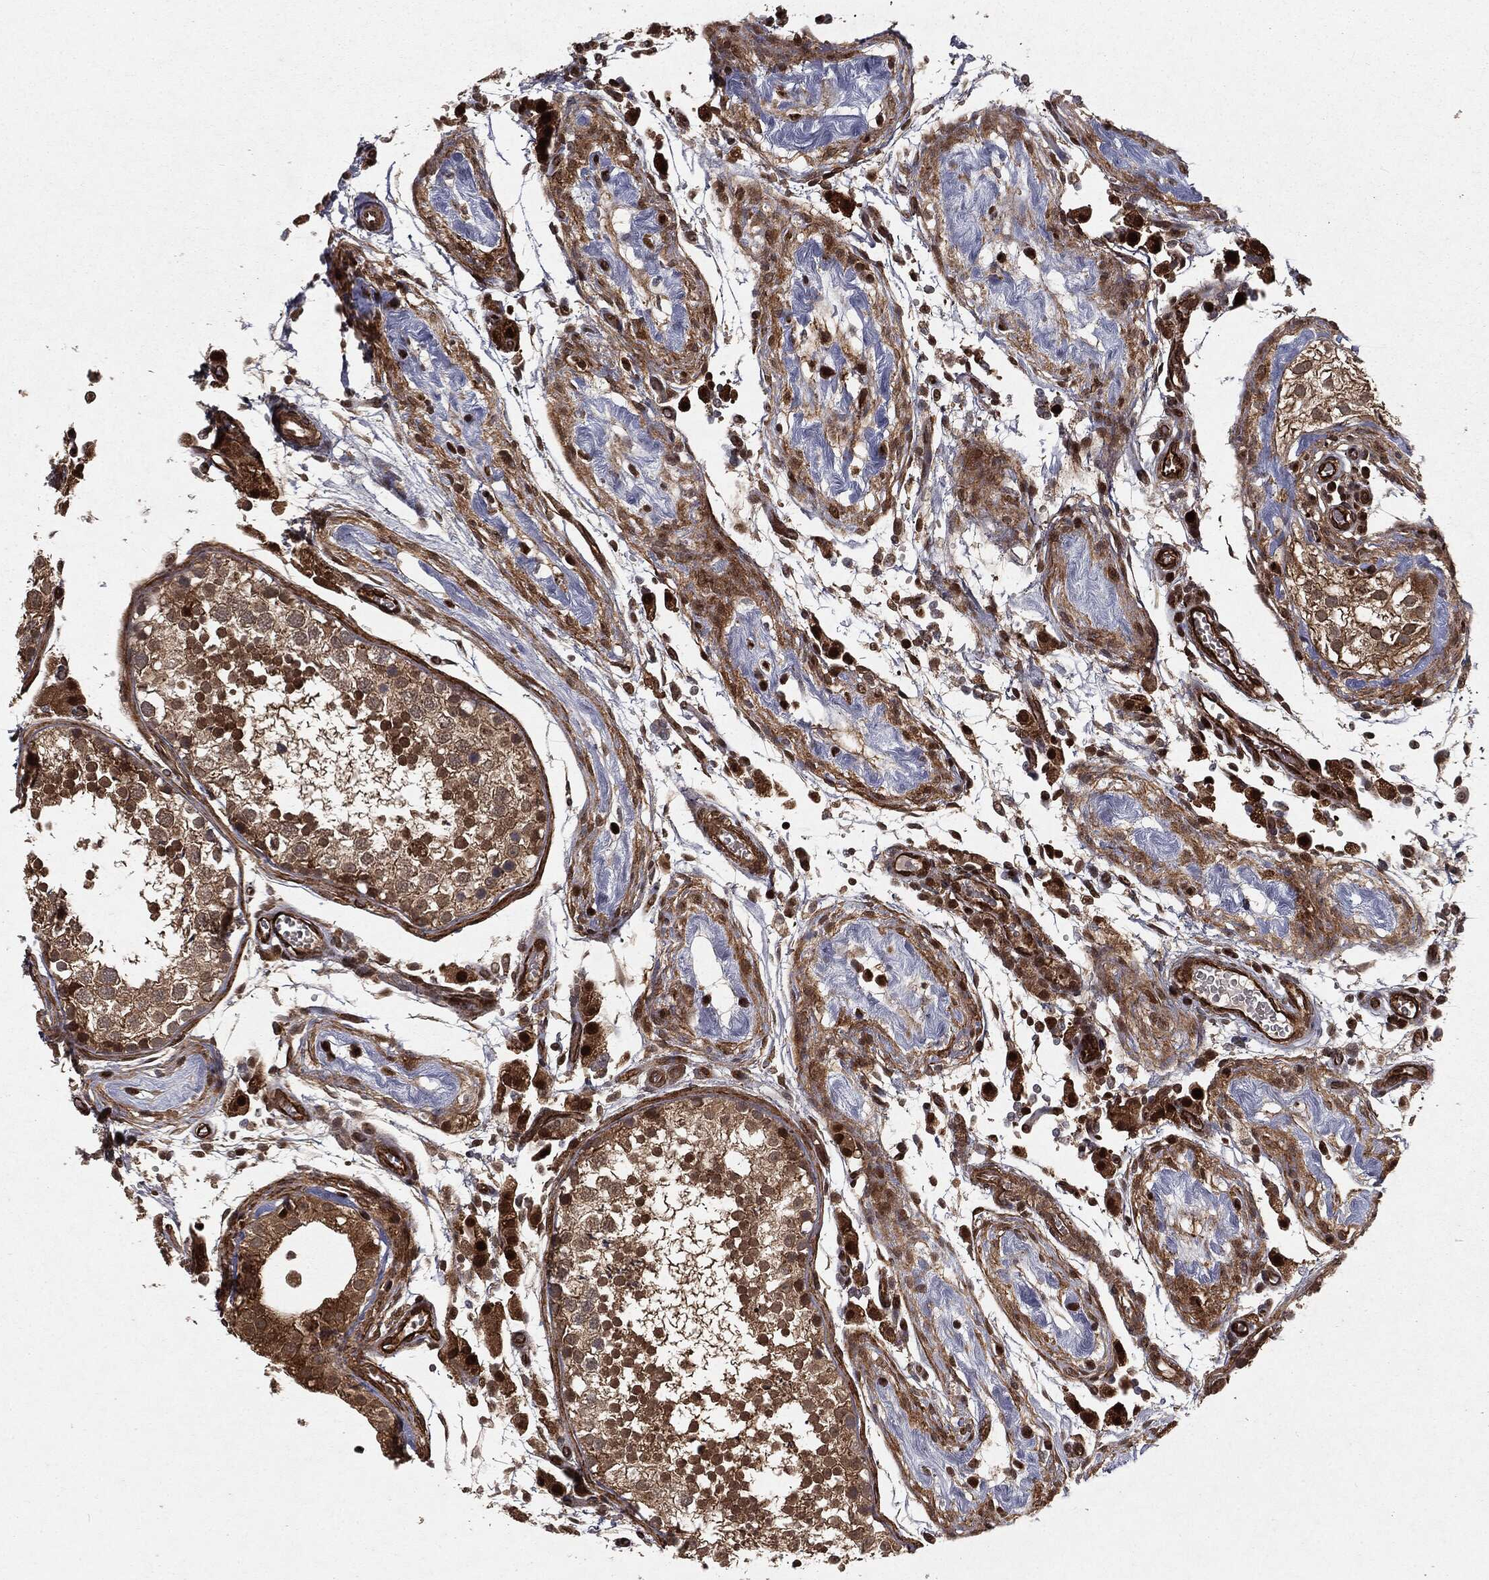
{"staining": {"intensity": "strong", "quantity": "25%-75%", "location": "cytoplasmic/membranous,nuclear"}, "tissue": "testis", "cell_type": "Cells in seminiferous ducts", "image_type": "normal", "snomed": [{"axis": "morphology", "description": "Normal tissue, NOS"}, {"axis": "topography", "description": "Testis"}], "caption": "Testis stained with immunohistochemistry reveals strong cytoplasmic/membranous,nuclear staining in about 25%-75% of cells in seminiferous ducts. The staining was performed using DAB, with brown indicating positive protein expression. Nuclei are stained blue with hematoxylin.", "gene": "RANBP9", "patient": {"sex": "male", "age": 29}}